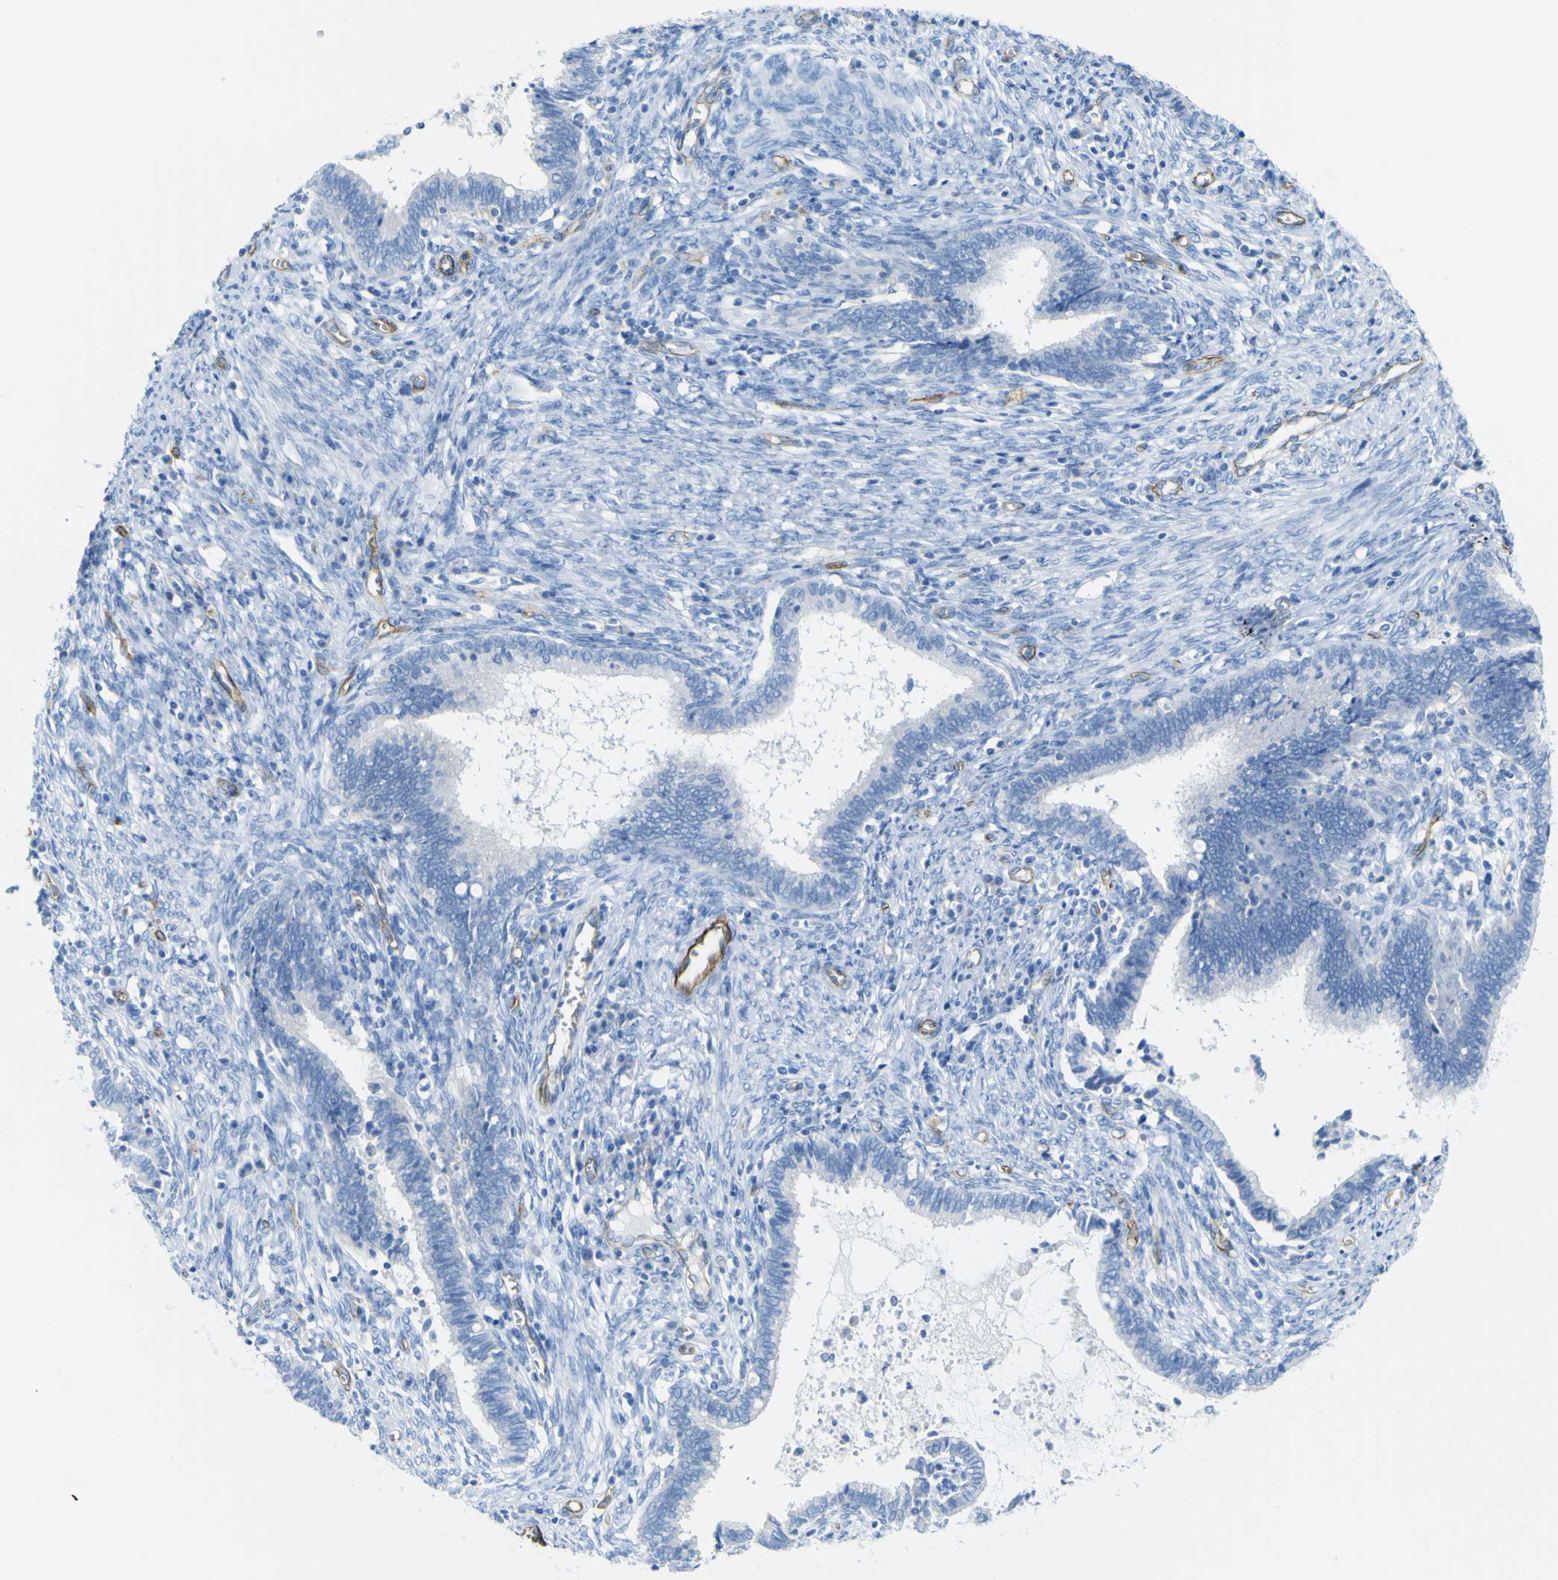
{"staining": {"intensity": "negative", "quantity": "none", "location": "none"}, "tissue": "cervical cancer", "cell_type": "Tumor cells", "image_type": "cancer", "snomed": [{"axis": "morphology", "description": "Adenocarcinoma, NOS"}, {"axis": "topography", "description": "Cervix"}], "caption": "Immunohistochemistry histopathology image of neoplastic tissue: human adenocarcinoma (cervical) stained with DAB shows no significant protein expression in tumor cells.", "gene": "CD93", "patient": {"sex": "female", "age": 44}}